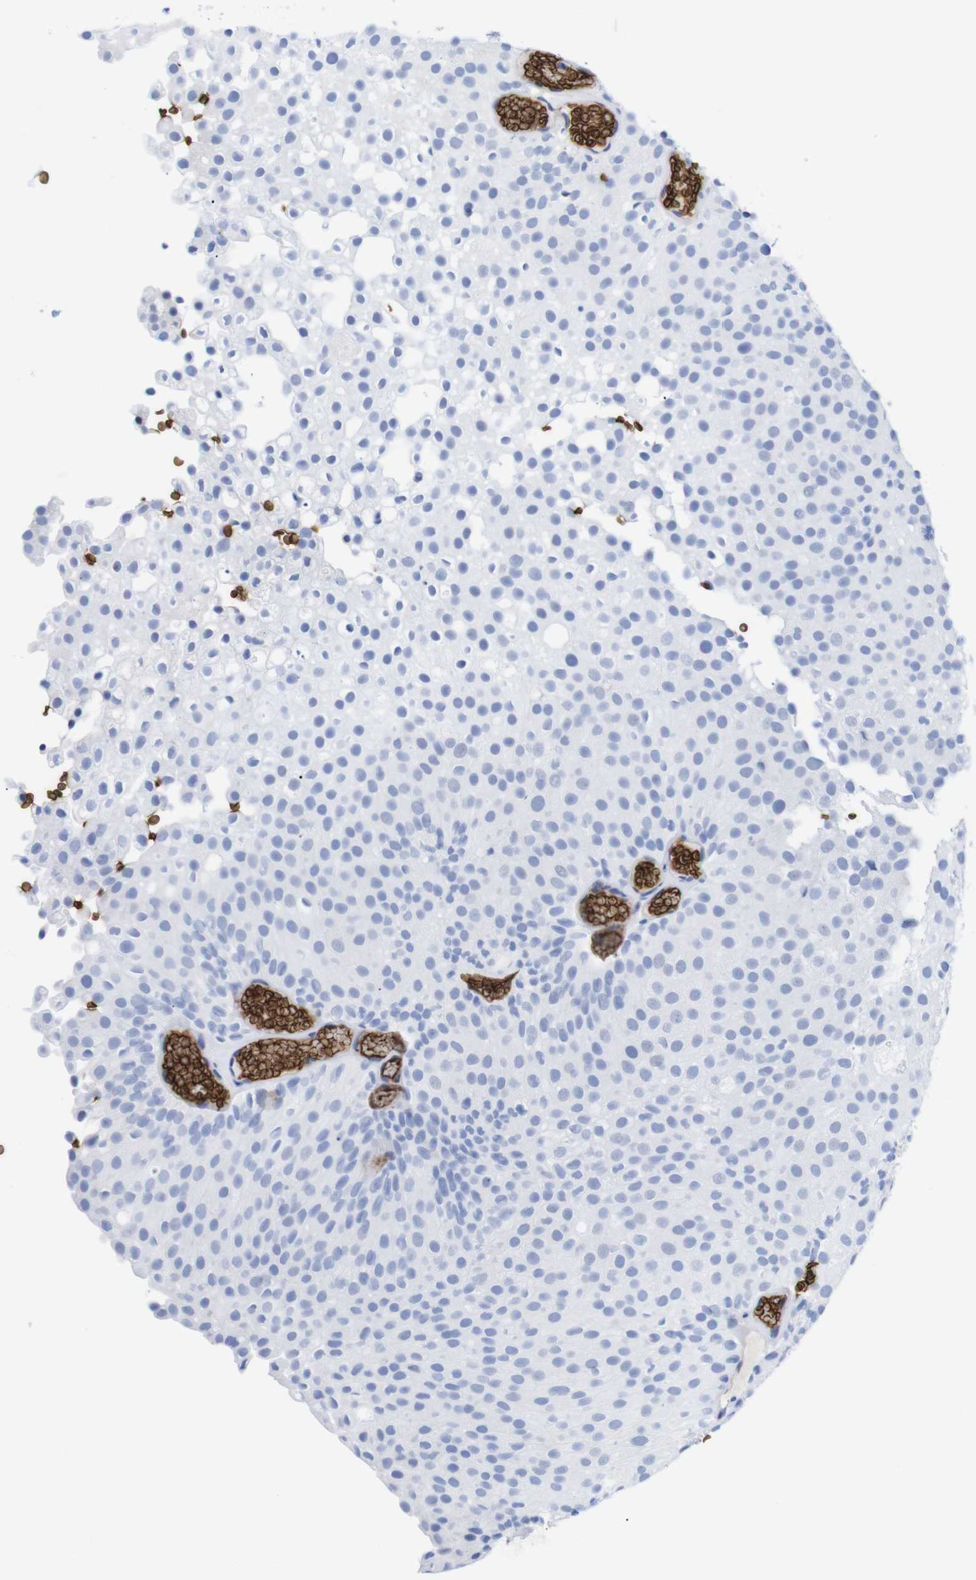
{"staining": {"intensity": "negative", "quantity": "none", "location": "none"}, "tissue": "urothelial cancer", "cell_type": "Tumor cells", "image_type": "cancer", "snomed": [{"axis": "morphology", "description": "Urothelial carcinoma, Low grade"}, {"axis": "topography", "description": "Urinary bladder"}], "caption": "A high-resolution histopathology image shows immunohistochemistry staining of urothelial carcinoma (low-grade), which shows no significant staining in tumor cells.", "gene": "S1PR2", "patient": {"sex": "male", "age": 78}}